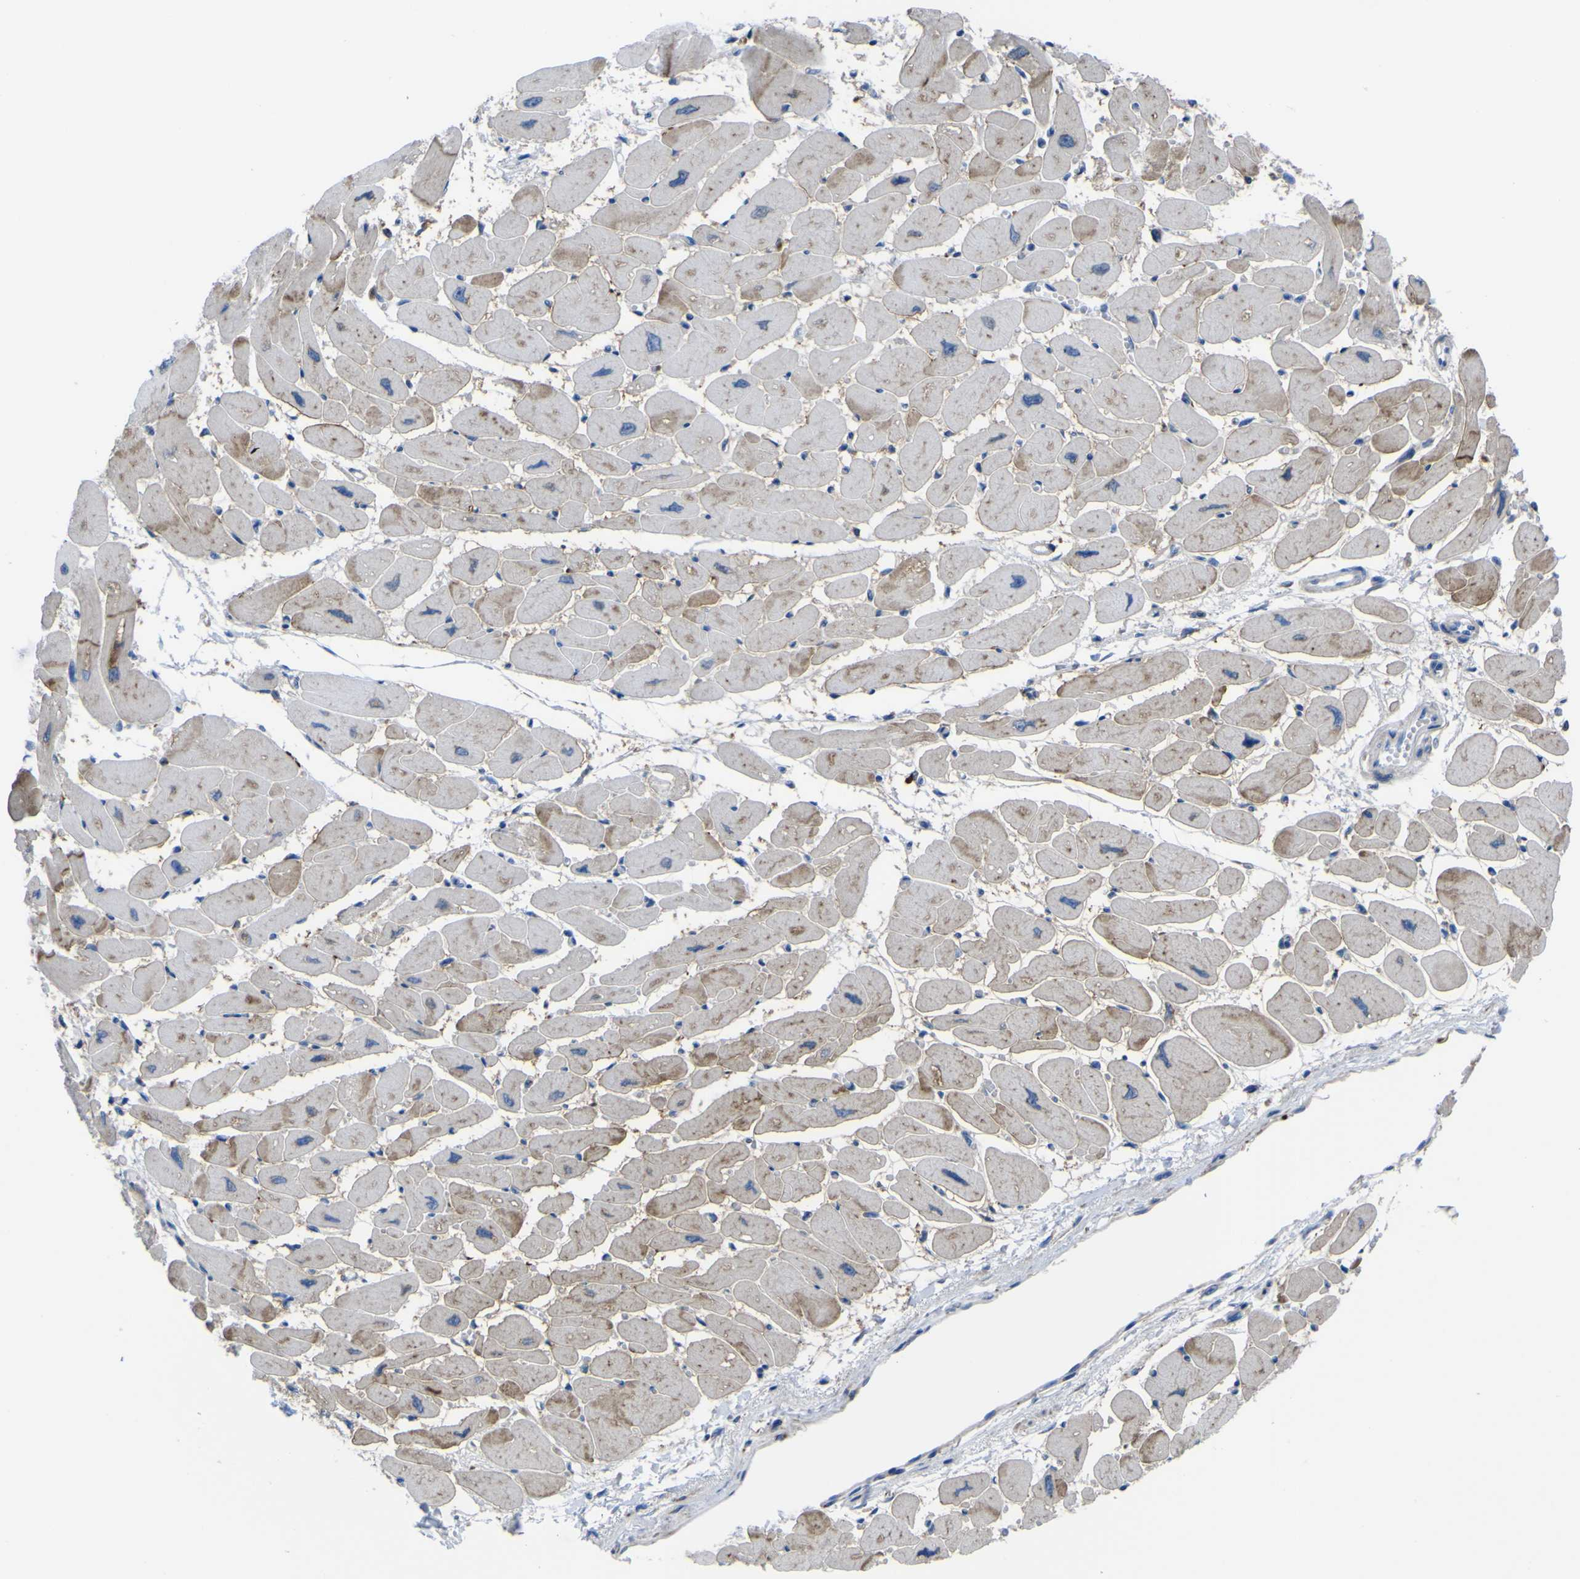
{"staining": {"intensity": "moderate", "quantity": "25%-75%", "location": "cytoplasmic/membranous"}, "tissue": "heart muscle", "cell_type": "Cardiomyocytes", "image_type": "normal", "snomed": [{"axis": "morphology", "description": "Normal tissue, NOS"}, {"axis": "topography", "description": "Heart"}], "caption": "Immunohistochemistry of normal heart muscle shows medium levels of moderate cytoplasmic/membranous expression in about 25%-75% of cardiomyocytes. (DAB (3,3'-diaminobenzidine) IHC, brown staining for protein, blue staining for nuclei).", "gene": "CST3", "patient": {"sex": "female", "age": 54}}